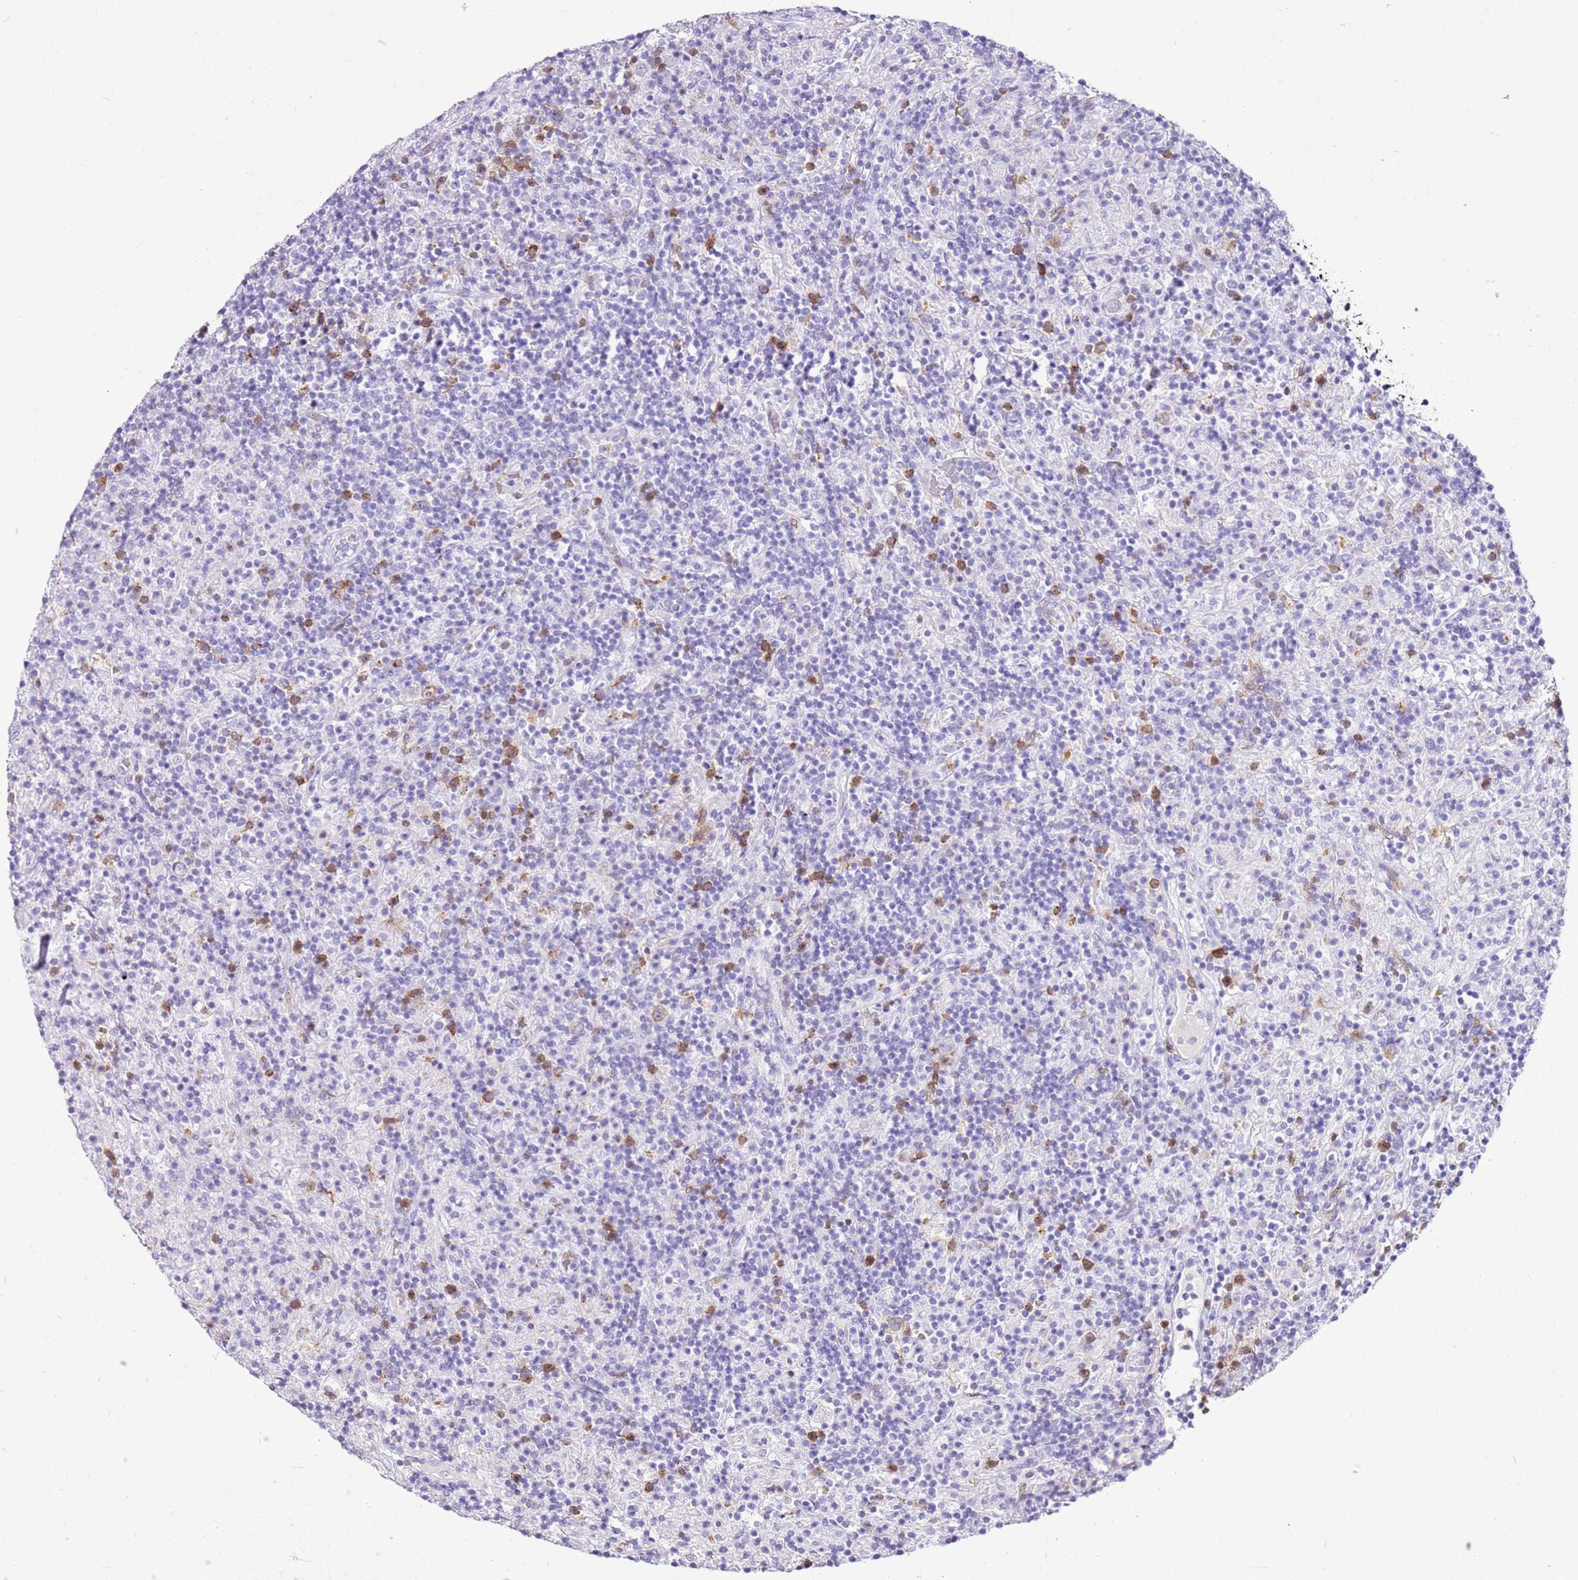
{"staining": {"intensity": "negative", "quantity": "none", "location": "none"}, "tissue": "lymphoma", "cell_type": "Tumor cells", "image_type": "cancer", "snomed": [{"axis": "morphology", "description": "Hodgkin's disease, NOS"}, {"axis": "topography", "description": "Lymph node"}], "caption": "This is an immunohistochemistry histopathology image of human lymphoma. There is no staining in tumor cells.", "gene": "SPC25", "patient": {"sex": "male", "age": 70}}